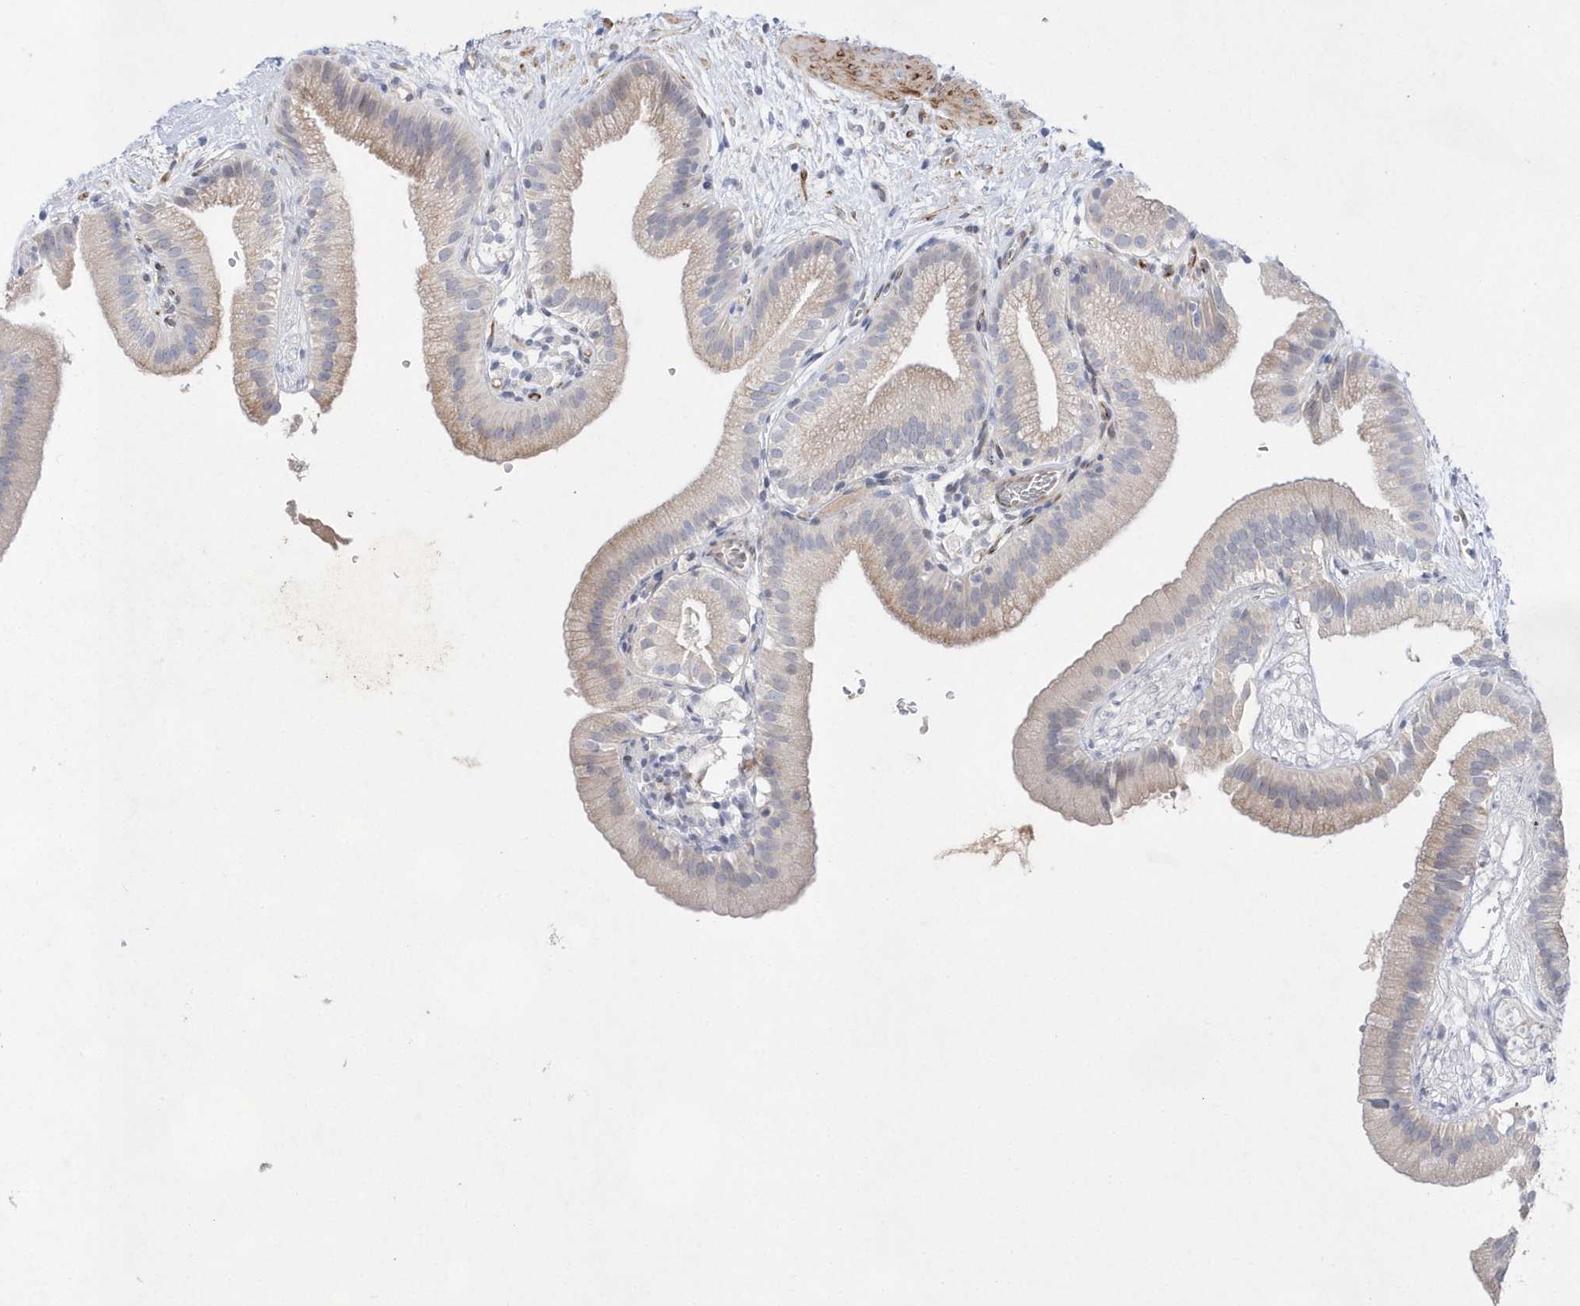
{"staining": {"intensity": "weak", "quantity": "25%-75%", "location": "cytoplasmic/membranous"}, "tissue": "gallbladder", "cell_type": "Glandular cells", "image_type": "normal", "snomed": [{"axis": "morphology", "description": "Normal tissue, NOS"}, {"axis": "topography", "description": "Gallbladder"}], "caption": "Glandular cells show low levels of weak cytoplasmic/membranous positivity in approximately 25%-75% of cells in benign gallbladder. The staining was performed using DAB to visualize the protein expression in brown, while the nuclei were stained in blue with hematoxylin (Magnification: 20x).", "gene": "TMEM132B", "patient": {"sex": "male", "age": 55}}